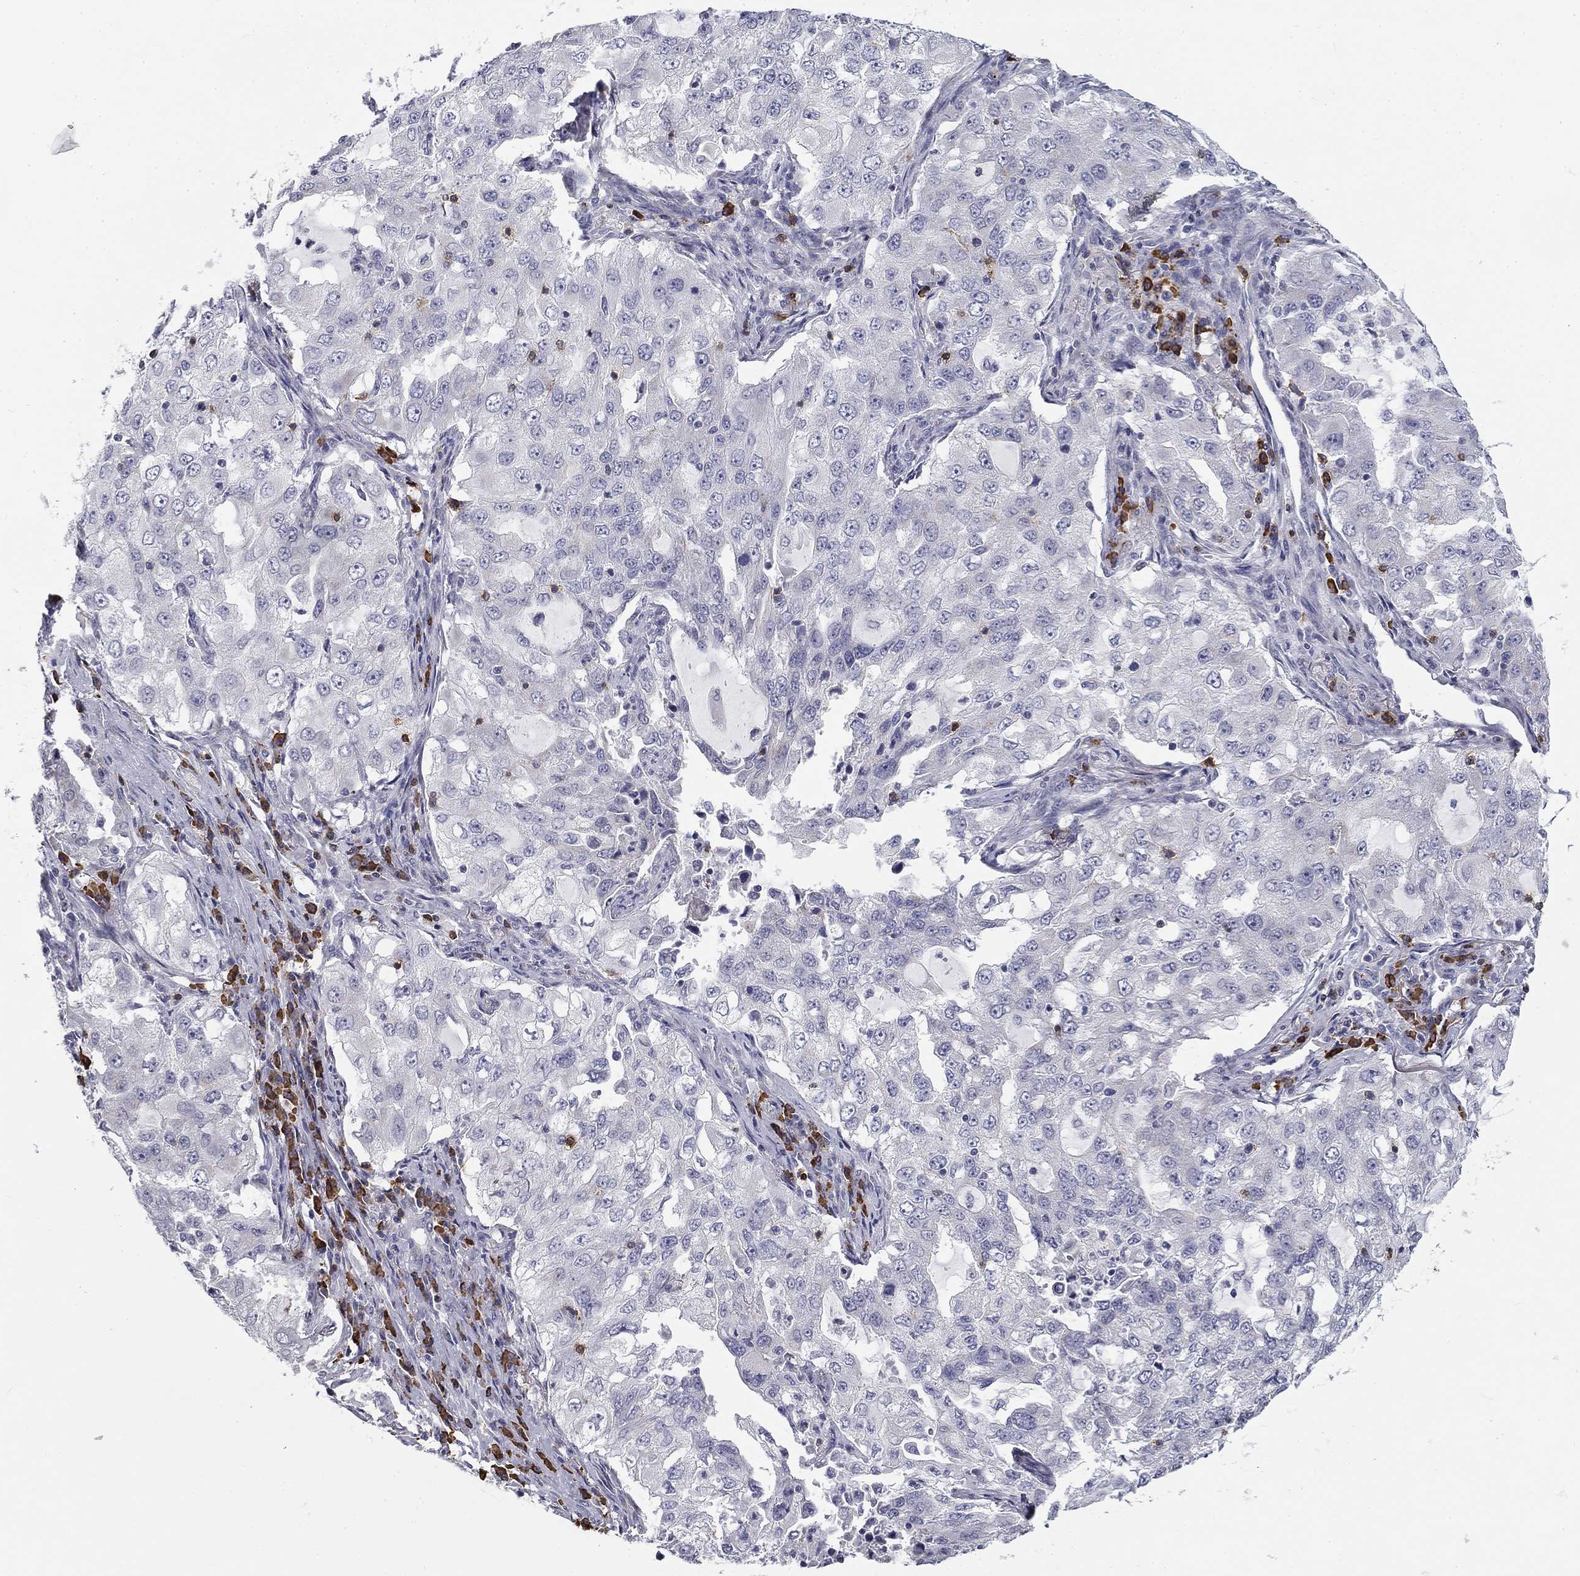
{"staining": {"intensity": "negative", "quantity": "none", "location": "none"}, "tissue": "lung cancer", "cell_type": "Tumor cells", "image_type": "cancer", "snomed": [{"axis": "morphology", "description": "Adenocarcinoma, NOS"}, {"axis": "topography", "description": "Lung"}], "caption": "There is no significant expression in tumor cells of lung adenocarcinoma. Nuclei are stained in blue.", "gene": "TRAT1", "patient": {"sex": "female", "age": 61}}